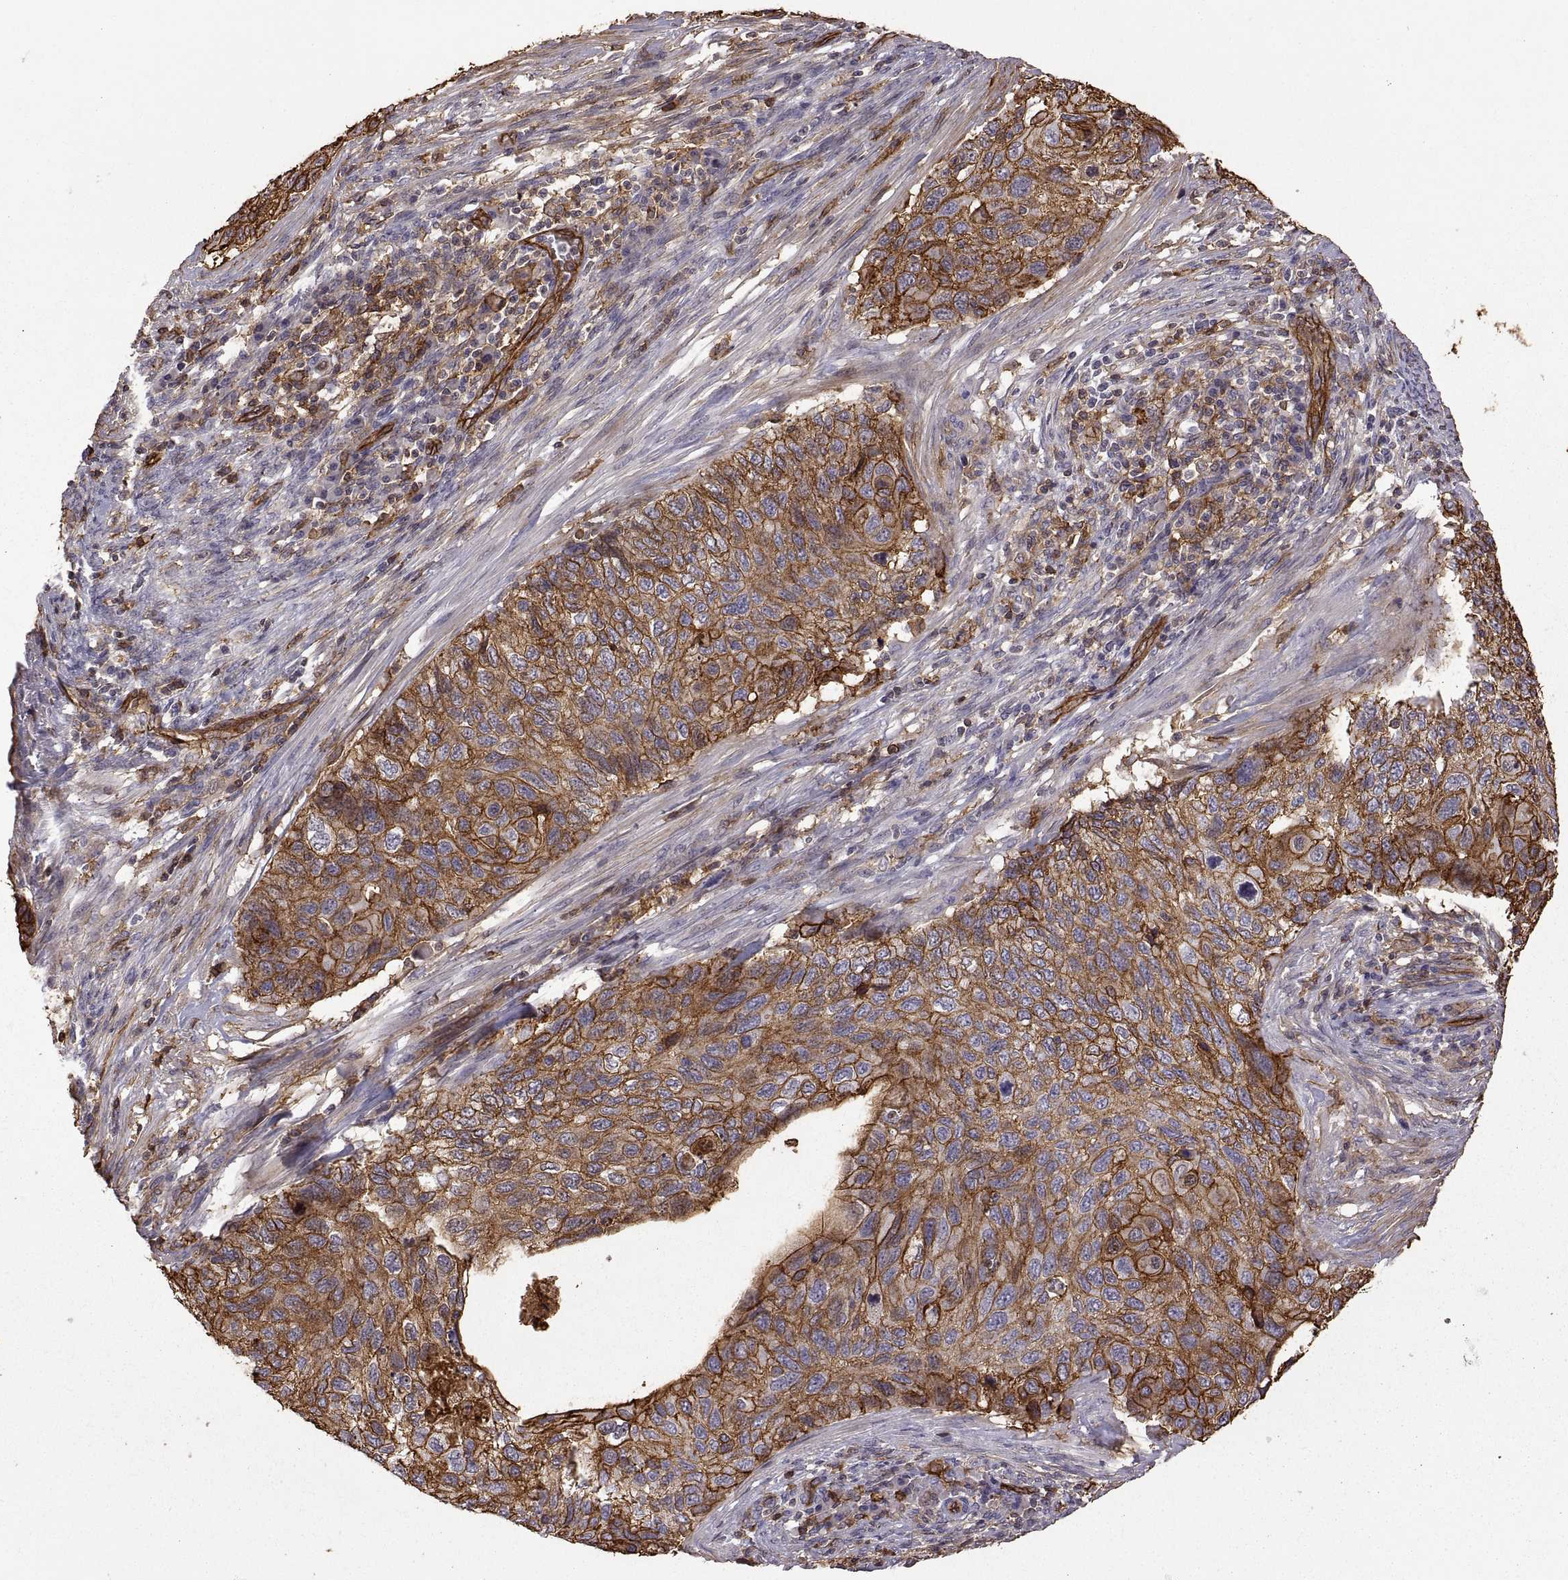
{"staining": {"intensity": "strong", "quantity": ">75%", "location": "cytoplasmic/membranous"}, "tissue": "cervical cancer", "cell_type": "Tumor cells", "image_type": "cancer", "snomed": [{"axis": "morphology", "description": "Squamous cell carcinoma, NOS"}, {"axis": "topography", "description": "Cervix"}], "caption": "Strong cytoplasmic/membranous expression for a protein is identified in about >75% of tumor cells of cervical cancer (squamous cell carcinoma) using immunohistochemistry (IHC).", "gene": "S100A10", "patient": {"sex": "female", "age": 70}}